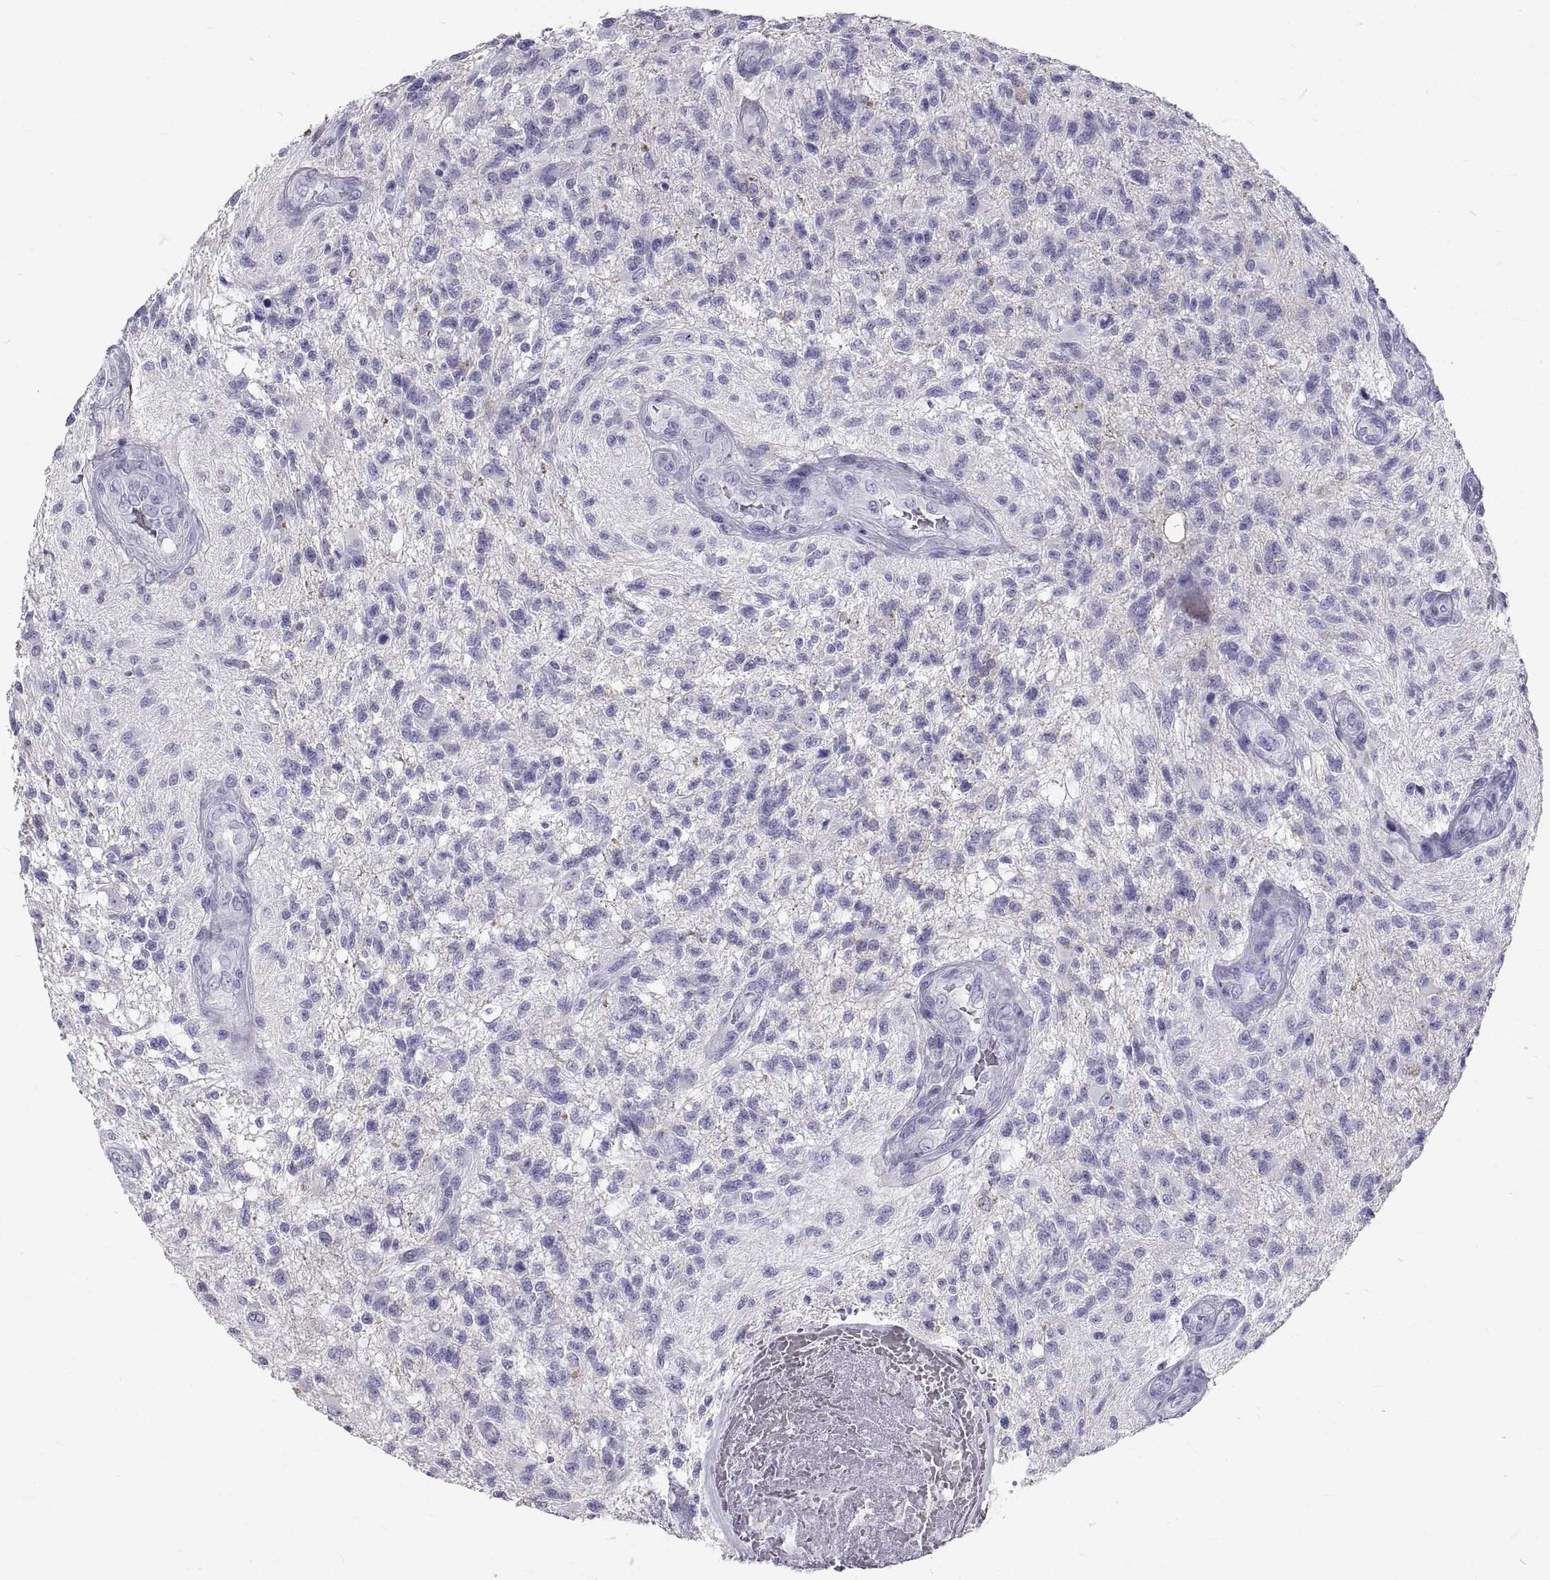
{"staining": {"intensity": "negative", "quantity": "none", "location": "none"}, "tissue": "glioma", "cell_type": "Tumor cells", "image_type": "cancer", "snomed": [{"axis": "morphology", "description": "Glioma, malignant, High grade"}, {"axis": "topography", "description": "Brain"}], "caption": "IHC of glioma exhibits no staining in tumor cells.", "gene": "GNG12", "patient": {"sex": "male", "age": 56}}